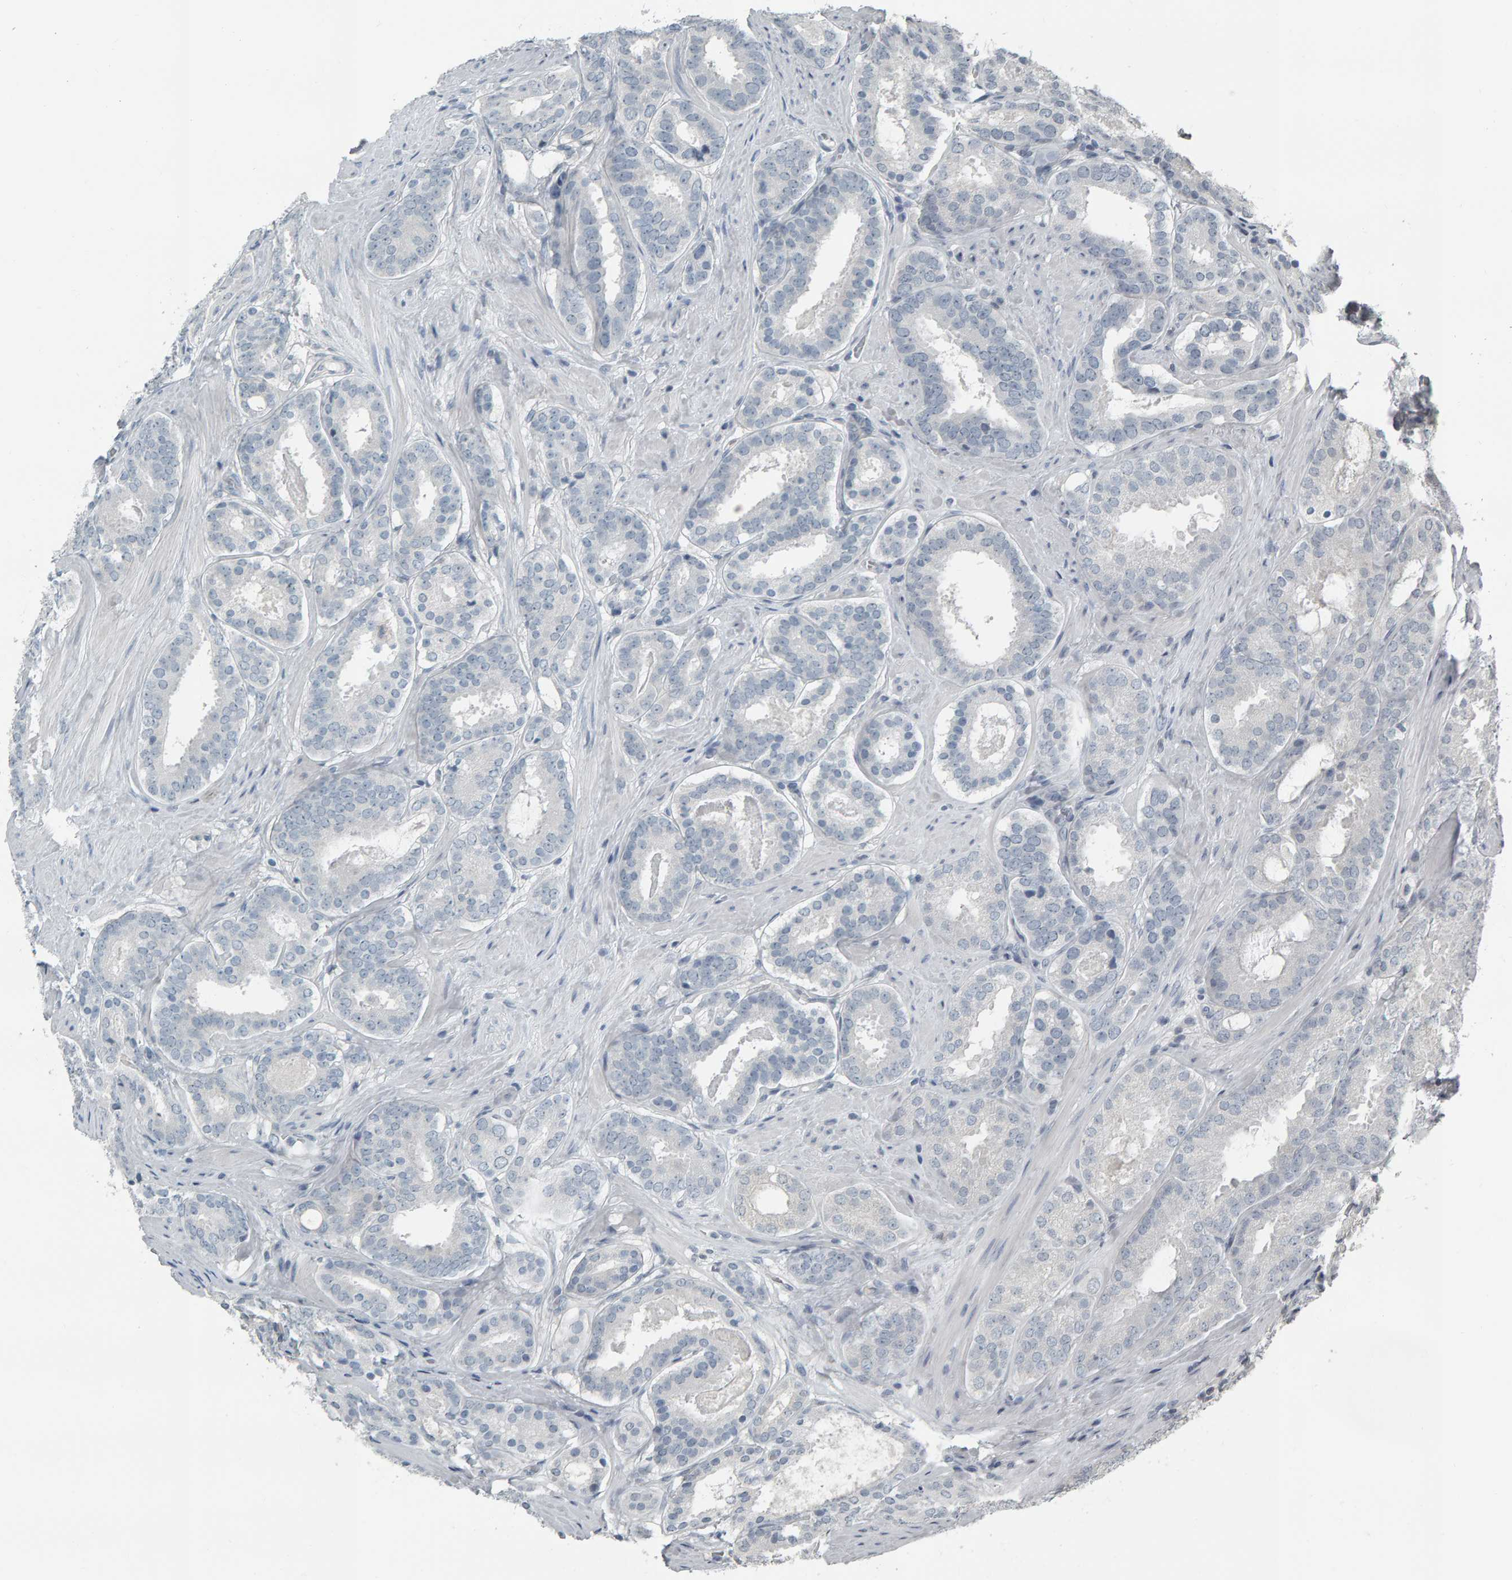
{"staining": {"intensity": "negative", "quantity": "none", "location": "none"}, "tissue": "prostate cancer", "cell_type": "Tumor cells", "image_type": "cancer", "snomed": [{"axis": "morphology", "description": "Adenocarcinoma, Low grade"}, {"axis": "topography", "description": "Prostate"}], "caption": "IHC of human prostate cancer shows no expression in tumor cells.", "gene": "PYY", "patient": {"sex": "male", "age": 69}}